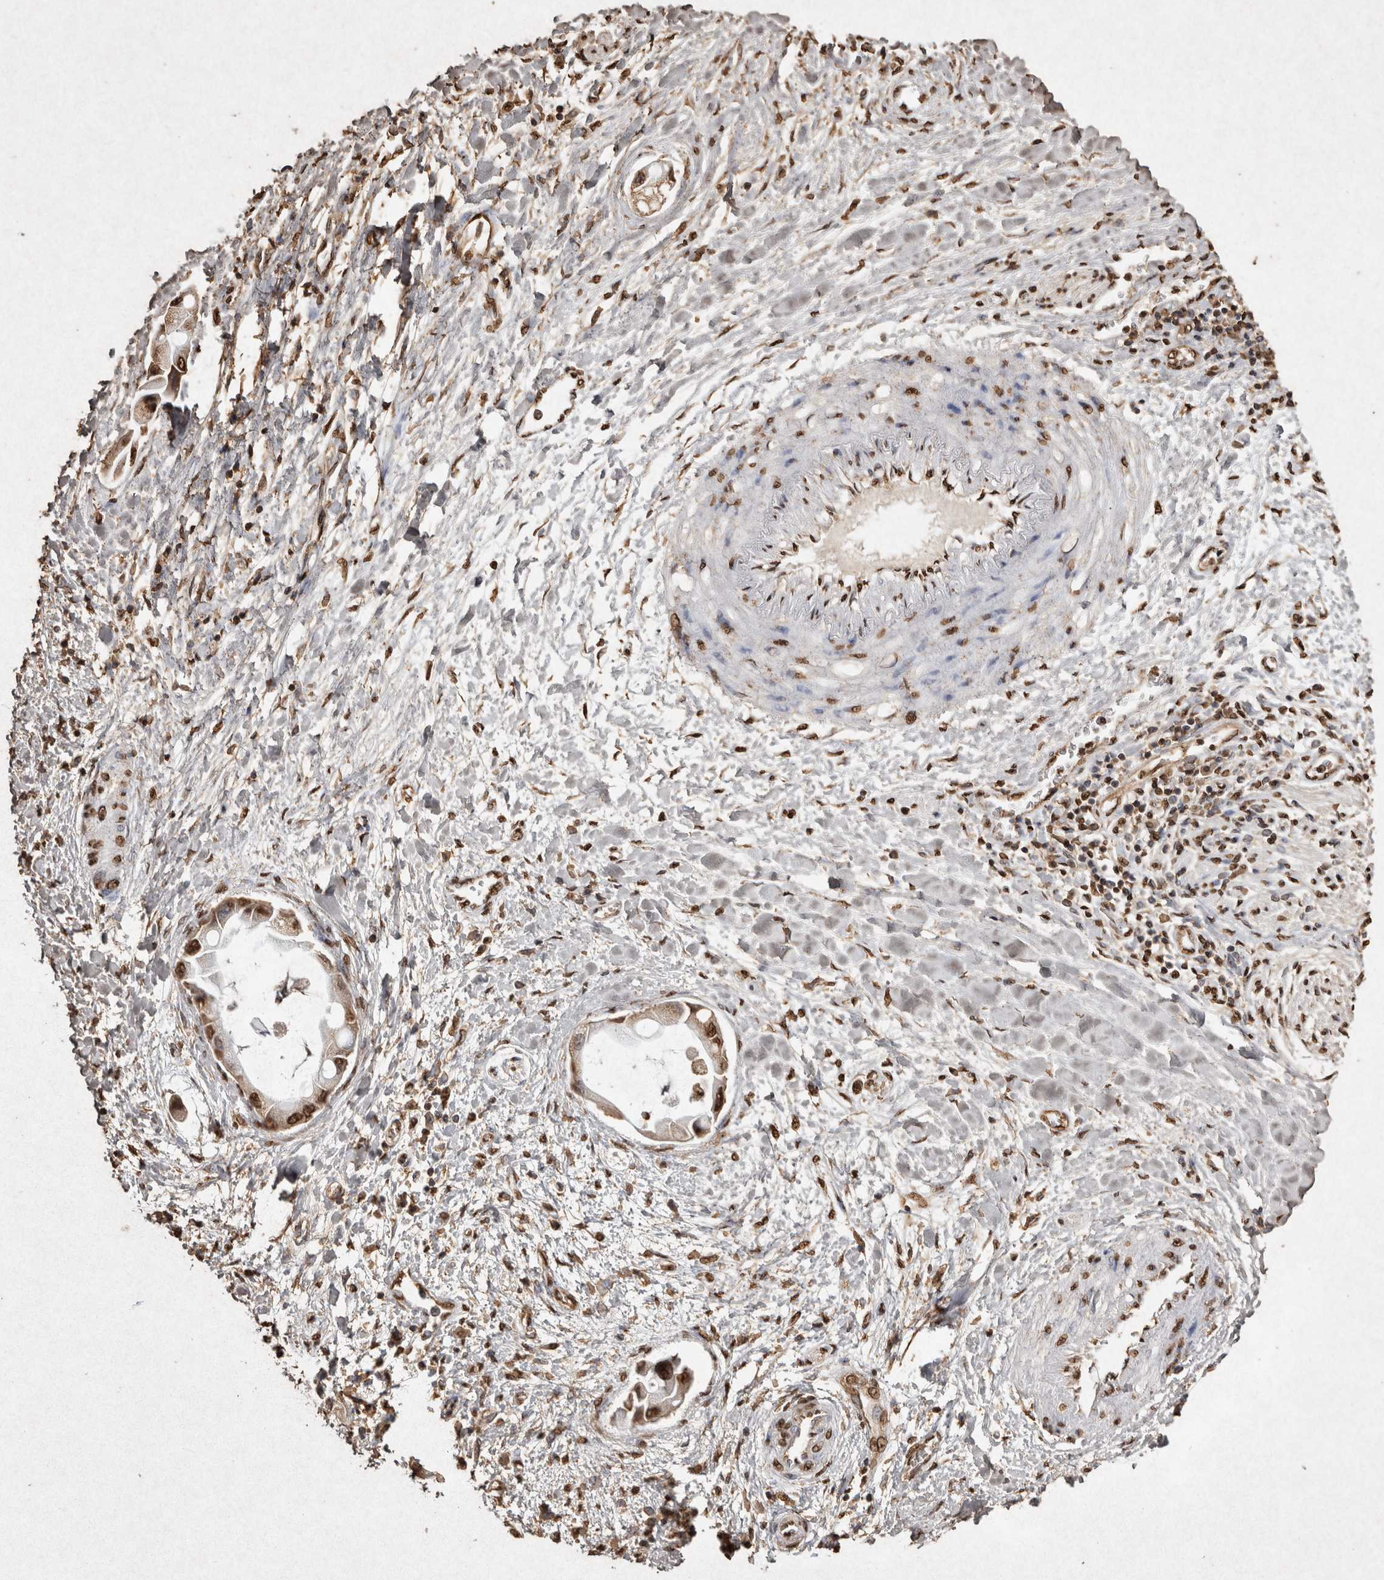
{"staining": {"intensity": "moderate", "quantity": ">75%", "location": "nuclear"}, "tissue": "liver cancer", "cell_type": "Tumor cells", "image_type": "cancer", "snomed": [{"axis": "morphology", "description": "Cholangiocarcinoma"}, {"axis": "topography", "description": "Liver"}], "caption": "An image of human liver cholangiocarcinoma stained for a protein displays moderate nuclear brown staining in tumor cells.", "gene": "FSTL3", "patient": {"sex": "male", "age": 50}}